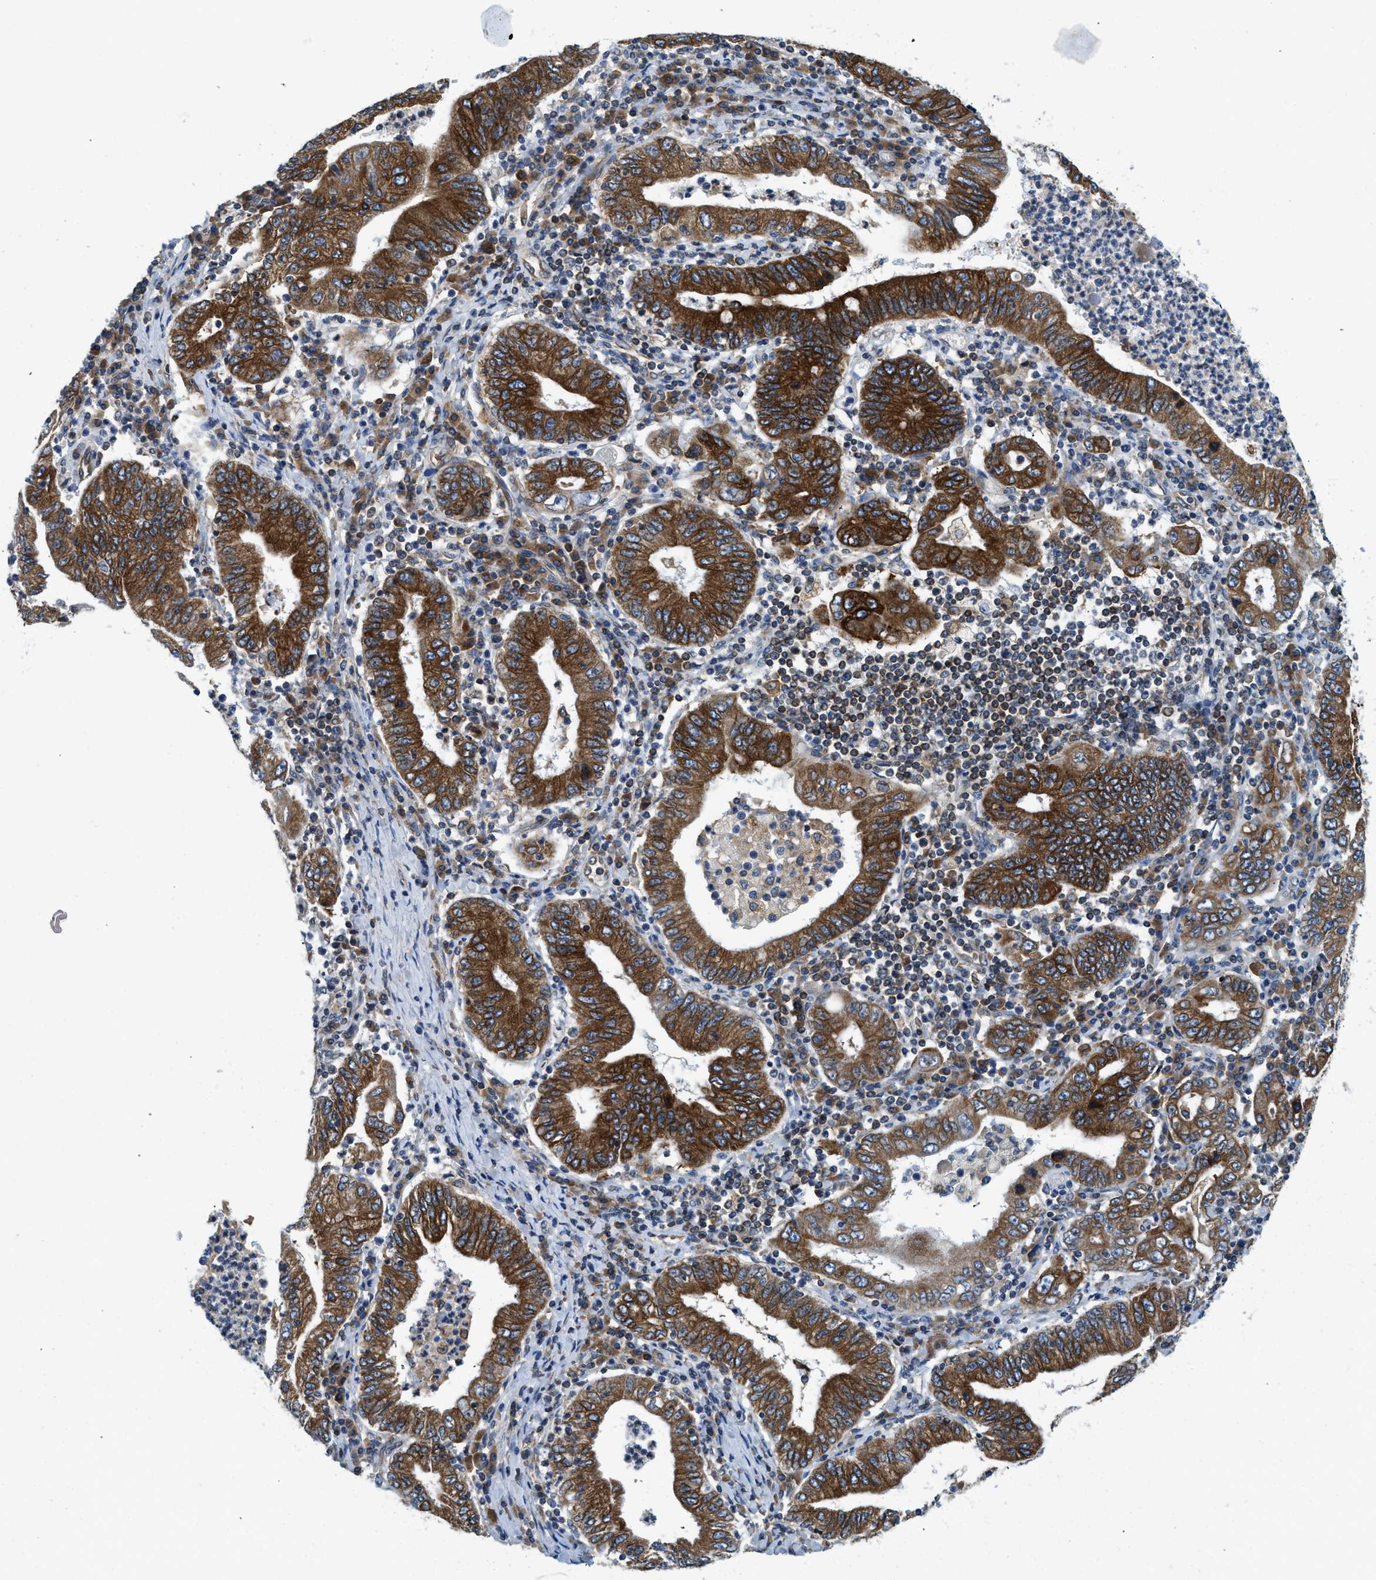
{"staining": {"intensity": "strong", "quantity": ">75%", "location": "cytoplasmic/membranous"}, "tissue": "stomach cancer", "cell_type": "Tumor cells", "image_type": "cancer", "snomed": [{"axis": "morphology", "description": "Normal tissue, NOS"}, {"axis": "morphology", "description": "Adenocarcinoma, NOS"}, {"axis": "topography", "description": "Esophagus"}, {"axis": "topography", "description": "Stomach, upper"}, {"axis": "topography", "description": "Peripheral nerve tissue"}], "caption": "Human stomach cancer (adenocarcinoma) stained for a protein (brown) displays strong cytoplasmic/membranous positive expression in approximately >75% of tumor cells.", "gene": "BCAP31", "patient": {"sex": "male", "age": 62}}